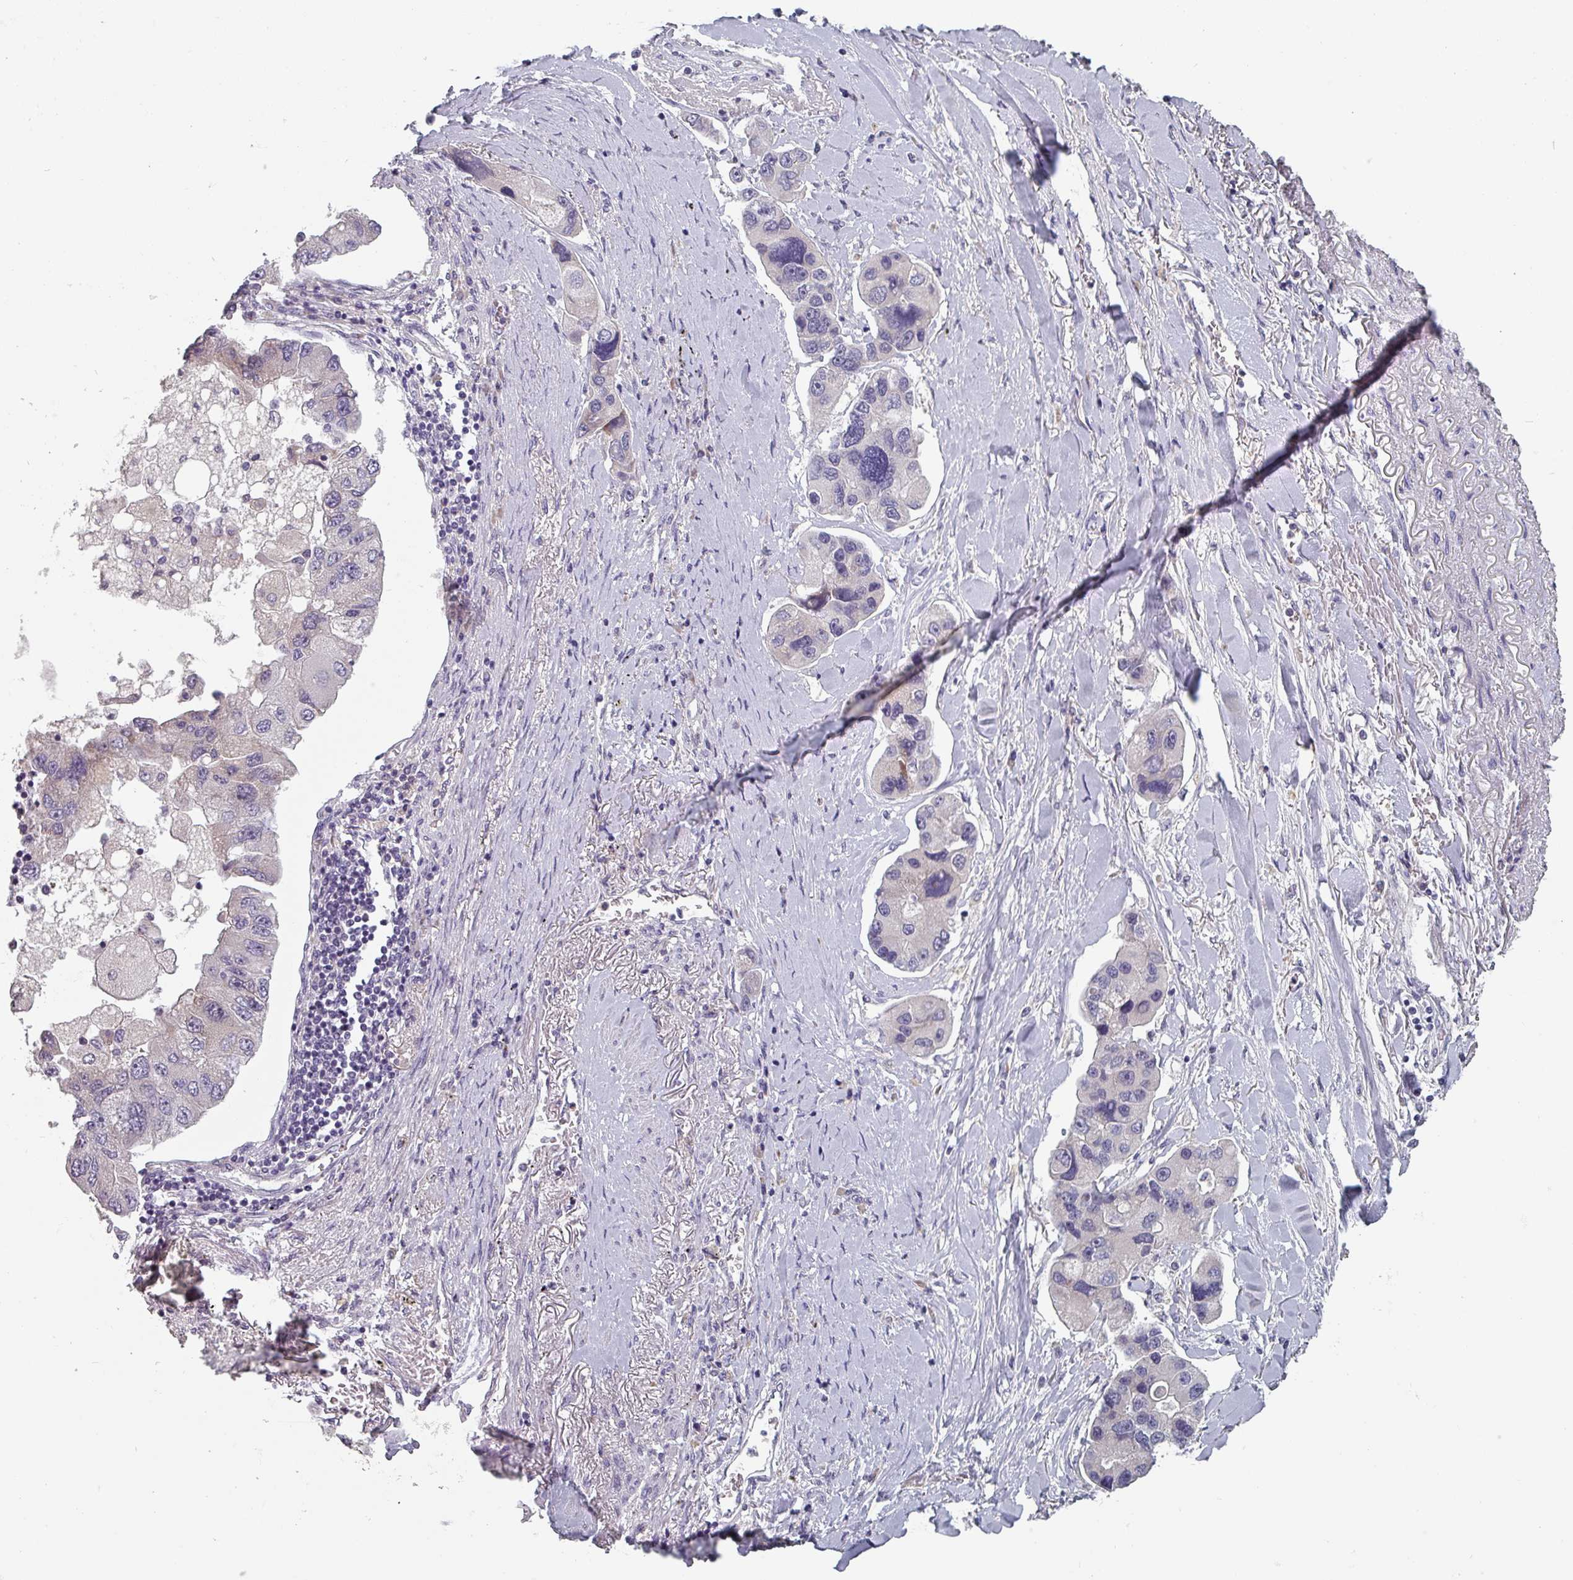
{"staining": {"intensity": "negative", "quantity": "none", "location": "none"}, "tissue": "lung cancer", "cell_type": "Tumor cells", "image_type": "cancer", "snomed": [{"axis": "morphology", "description": "Adenocarcinoma, NOS"}, {"axis": "topography", "description": "Lung"}], "caption": "The micrograph demonstrates no significant positivity in tumor cells of lung adenocarcinoma.", "gene": "PRAMEF8", "patient": {"sex": "female", "age": 54}}